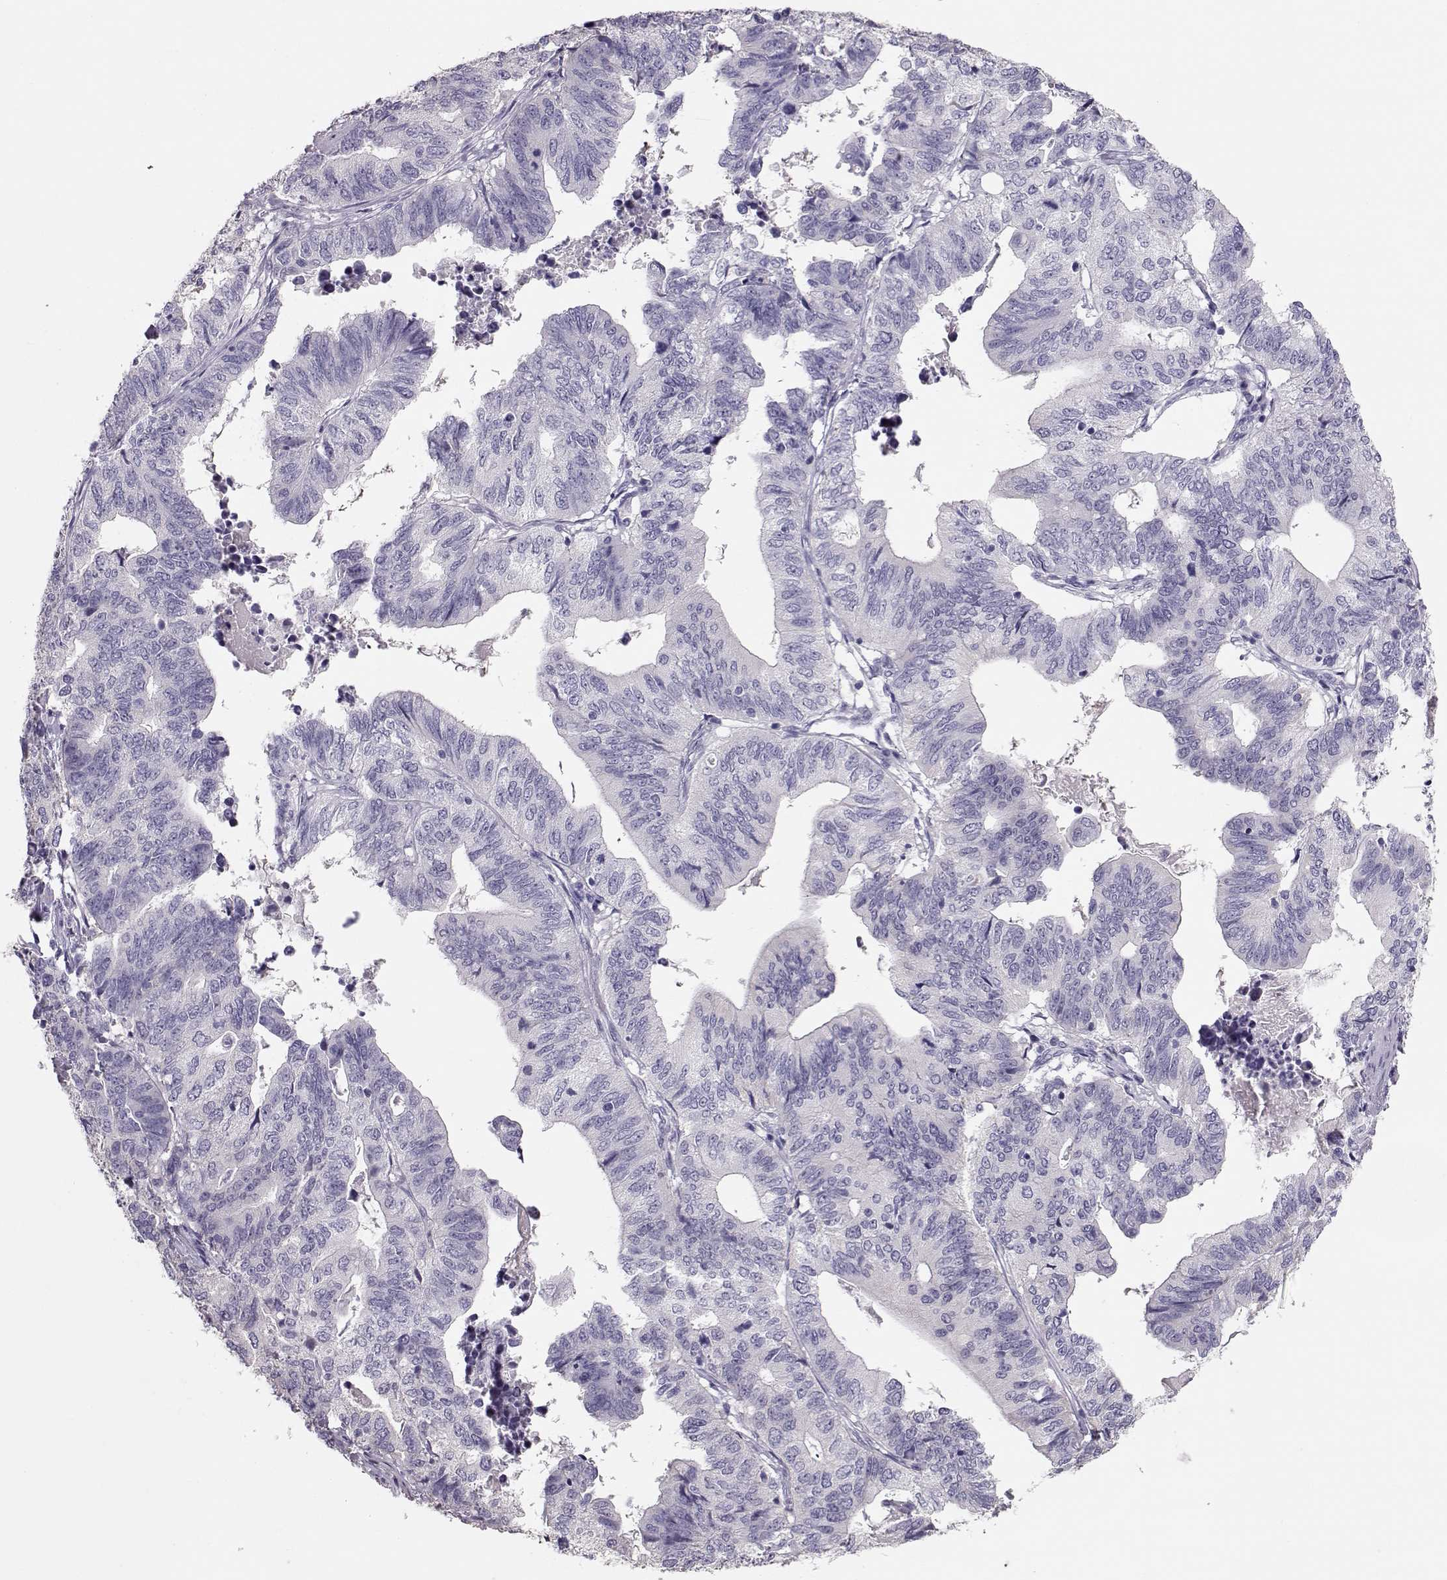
{"staining": {"intensity": "negative", "quantity": "none", "location": "none"}, "tissue": "stomach cancer", "cell_type": "Tumor cells", "image_type": "cancer", "snomed": [{"axis": "morphology", "description": "Adenocarcinoma, NOS"}, {"axis": "topography", "description": "Stomach, upper"}], "caption": "Stomach adenocarcinoma was stained to show a protein in brown. There is no significant staining in tumor cells. The staining was performed using DAB to visualize the protein expression in brown, while the nuclei were stained in blue with hematoxylin (Magnification: 20x).", "gene": "POU1F1", "patient": {"sex": "female", "age": 67}}